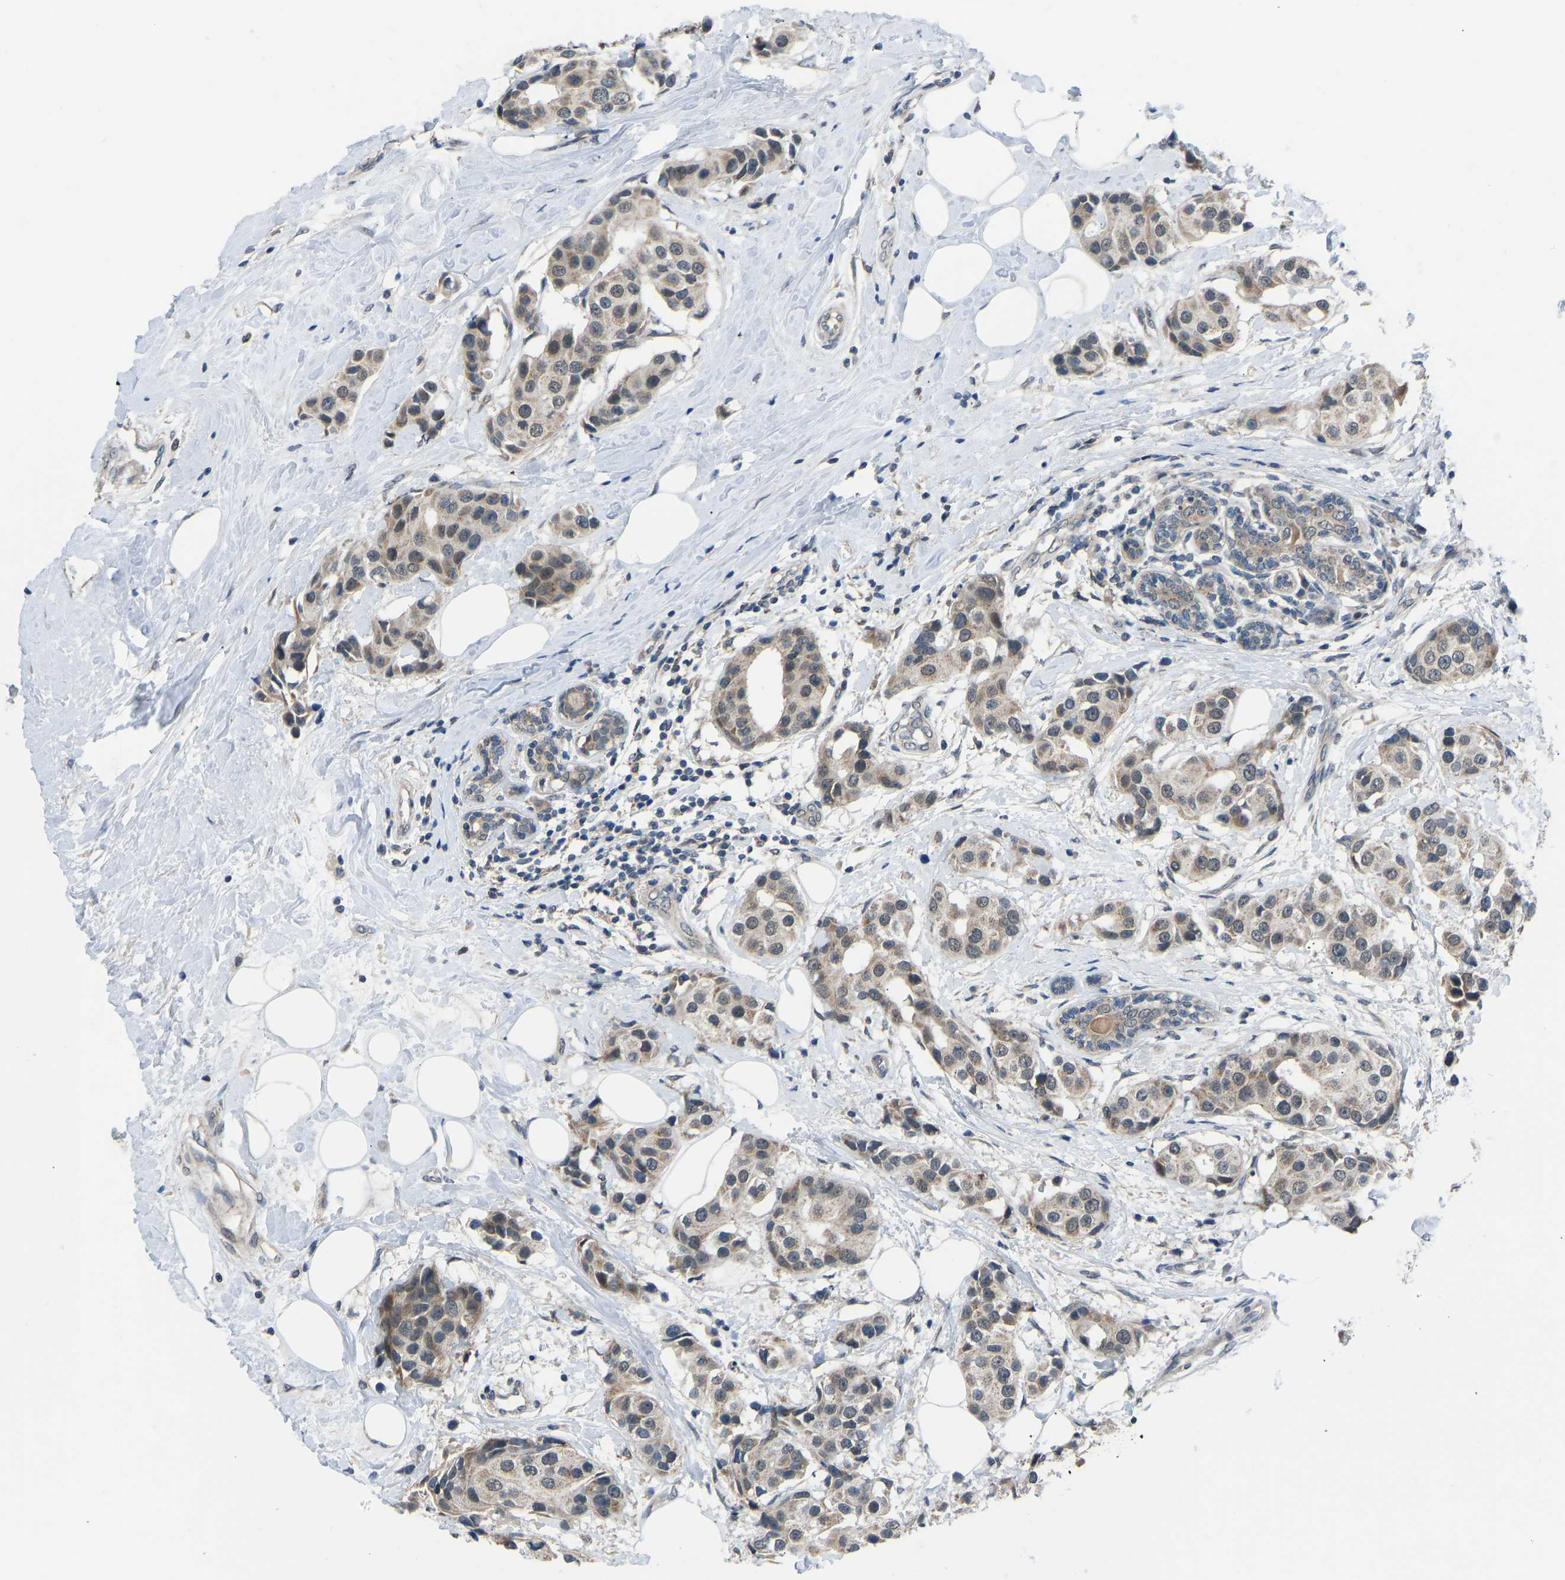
{"staining": {"intensity": "weak", "quantity": ">75%", "location": "cytoplasmic/membranous"}, "tissue": "breast cancer", "cell_type": "Tumor cells", "image_type": "cancer", "snomed": [{"axis": "morphology", "description": "Normal tissue, NOS"}, {"axis": "morphology", "description": "Duct carcinoma"}, {"axis": "topography", "description": "Breast"}], "caption": "Immunohistochemistry micrograph of neoplastic tissue: breast cancer stained using immunohistochemistry exhibits low levels of weak protein expression localized specifically in the cytoplasmic/membranous of tumor cells, appearing as a cytoplasmic/membranous brown color.", "gene": "CDK2AP1", "patient": {"sex": "female", "age": 39}}